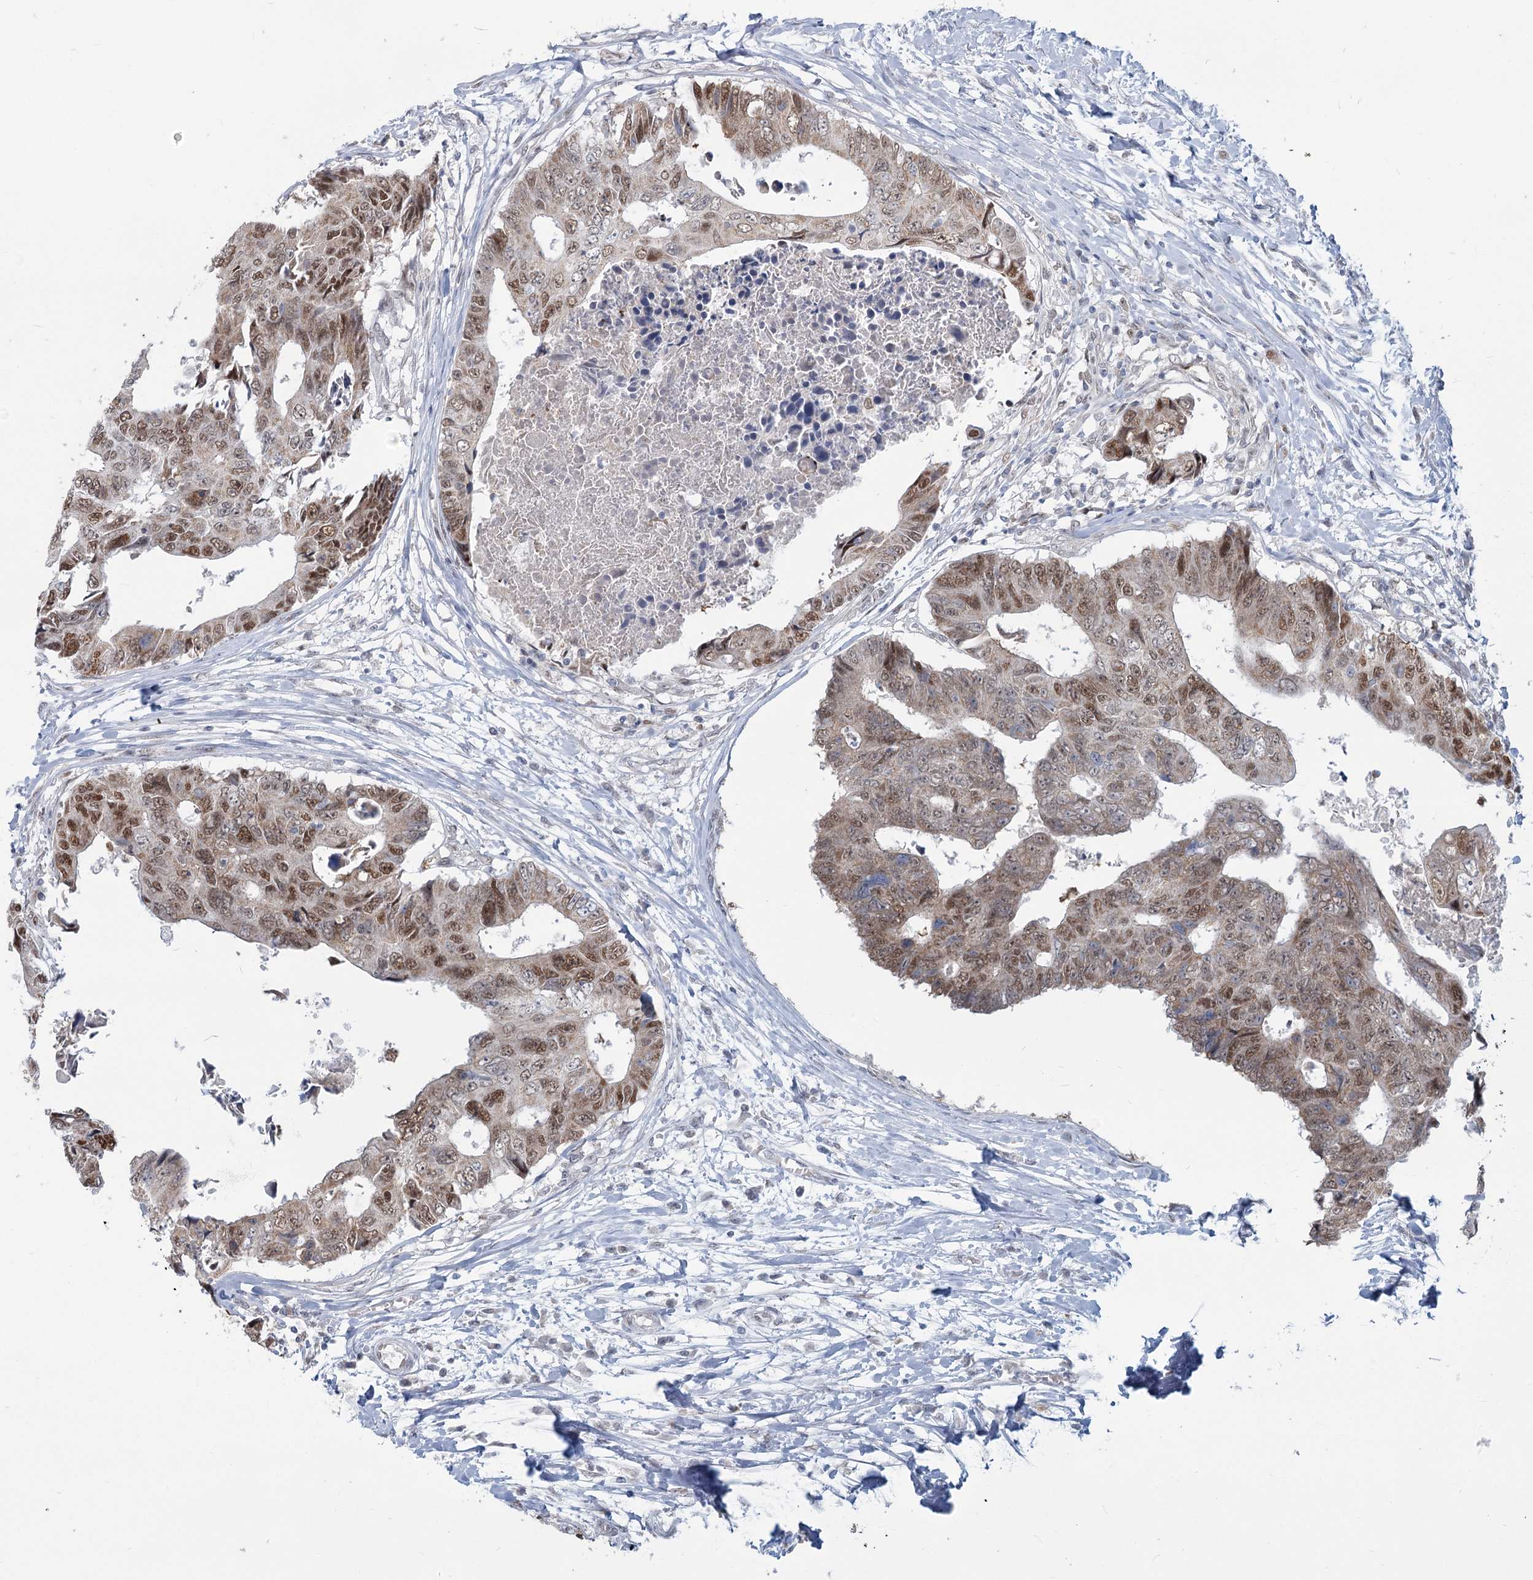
{"staining": {"intensity": "moderate", "quantity": ">75%", "location": "nuclear"}, "tissue": "colorectal cancer", "cell_type": "Tumor cells", "image_type": "cancer", "snomed": [{"axis": "morphology", "description": "Adenocarcinoma, NOS"}, {"axis": "topography", "description": "Rectum"}], "caption": "Adenocarcinoma (colorectal) stained with a protein marker reveals moderate staining in tumor cells.", "gene": "MTG1", "patient": {"sex": "male", "age": 84}}